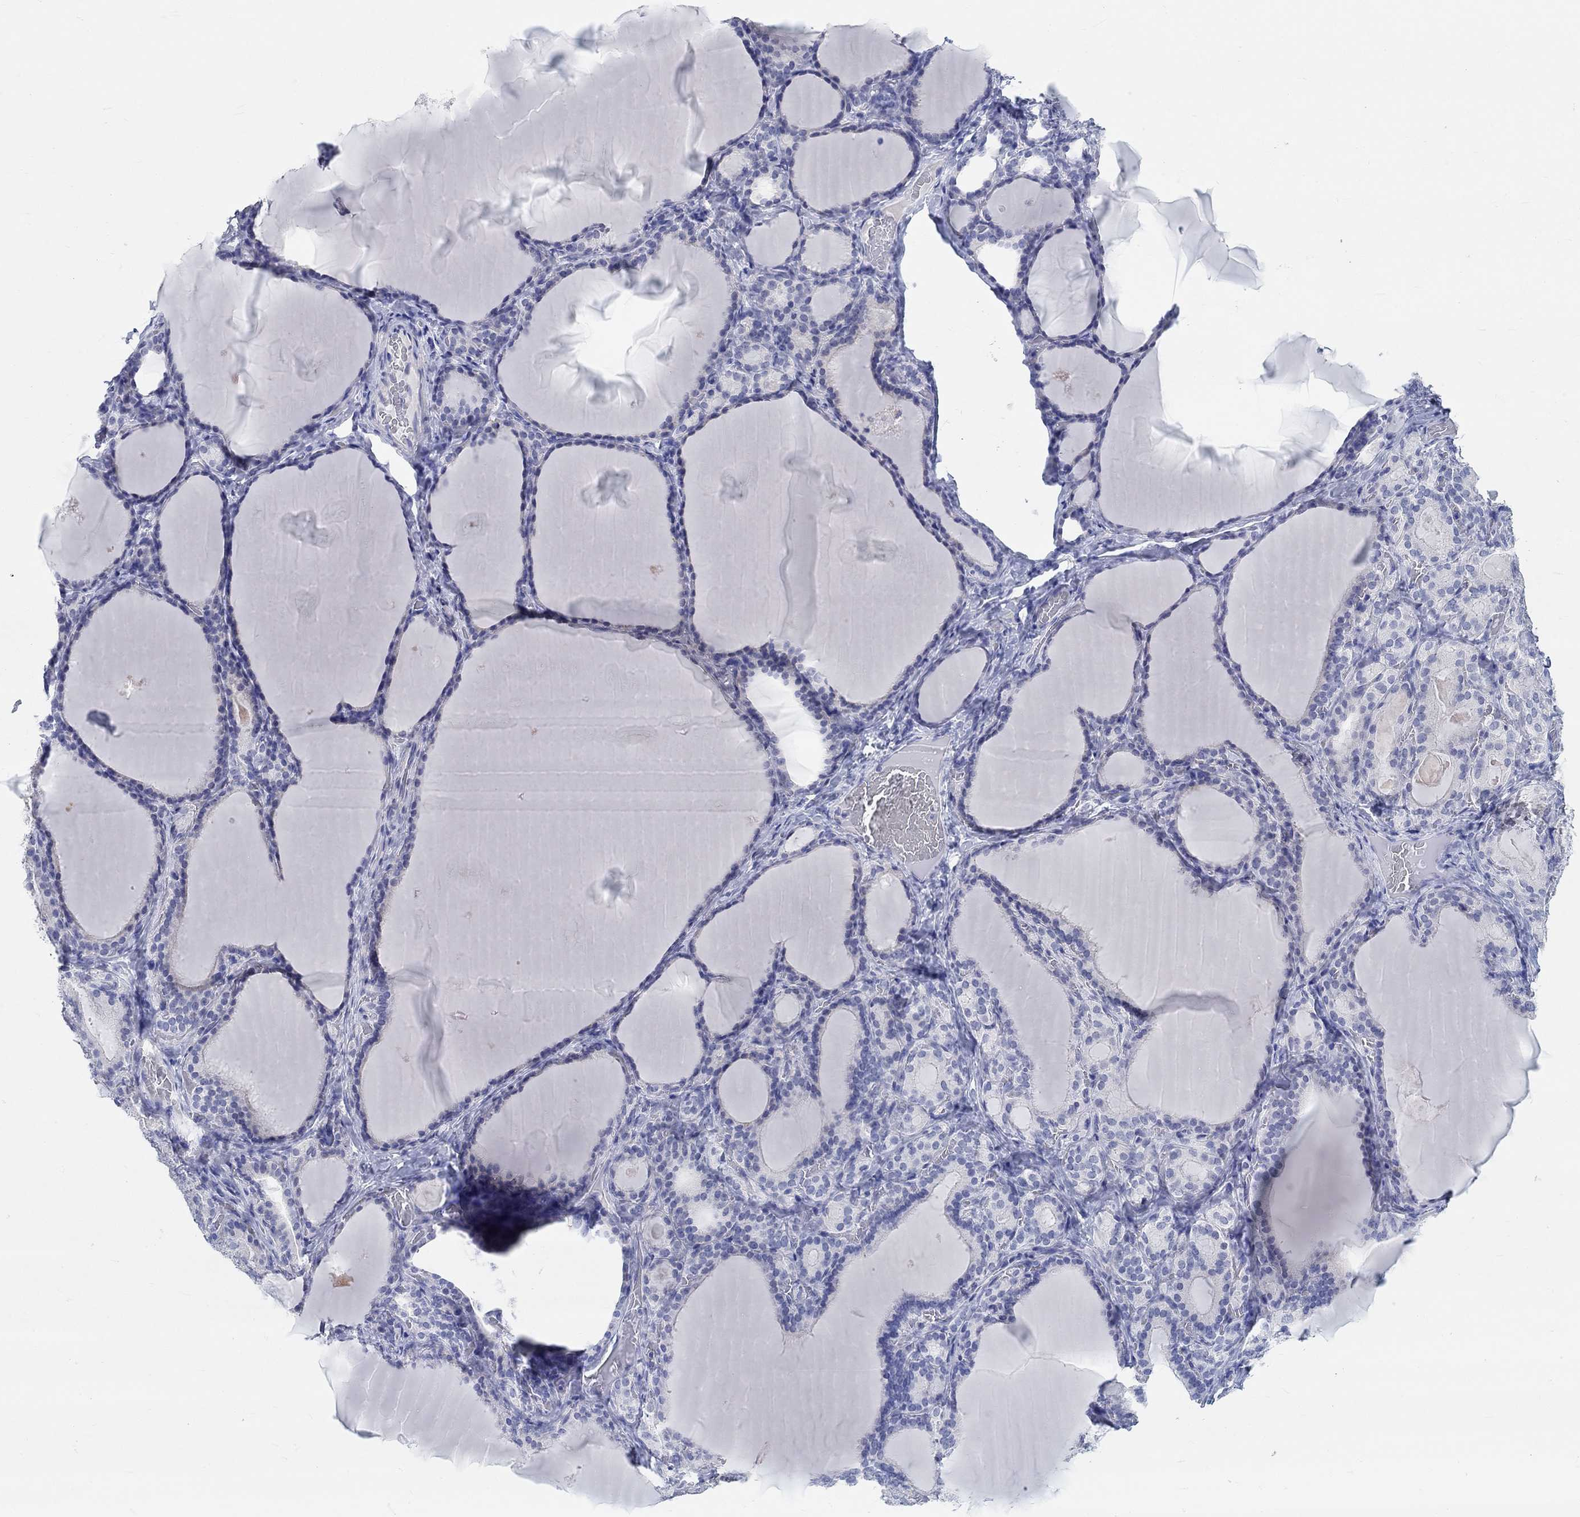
{"staining": {"intensity": "negative", "quantity": "none", "location": "none"}, "tissue": "thyroid gland", "cell_type": "Glandular cells", "image_type": "normal", "snomed": [{"axis": "morphology", "description": "Normal tissue, NOS"}, {"axis": "morphology", "description": "Hyperplasia, NOS"}, {"axis": "topography", "description": "Thyroid gland"}], "caption": "Protein analysis of normal thyroid gland shows no significant expression in glandular cells. (Stains: DAB (3,3'-diaminobenzidine) IHC with hematoxylin counter stain, Microscopy: brightfield microscopy at high magnification).", "gene": "GRIA3", "patient": {"sex": "female", "age": 27}}